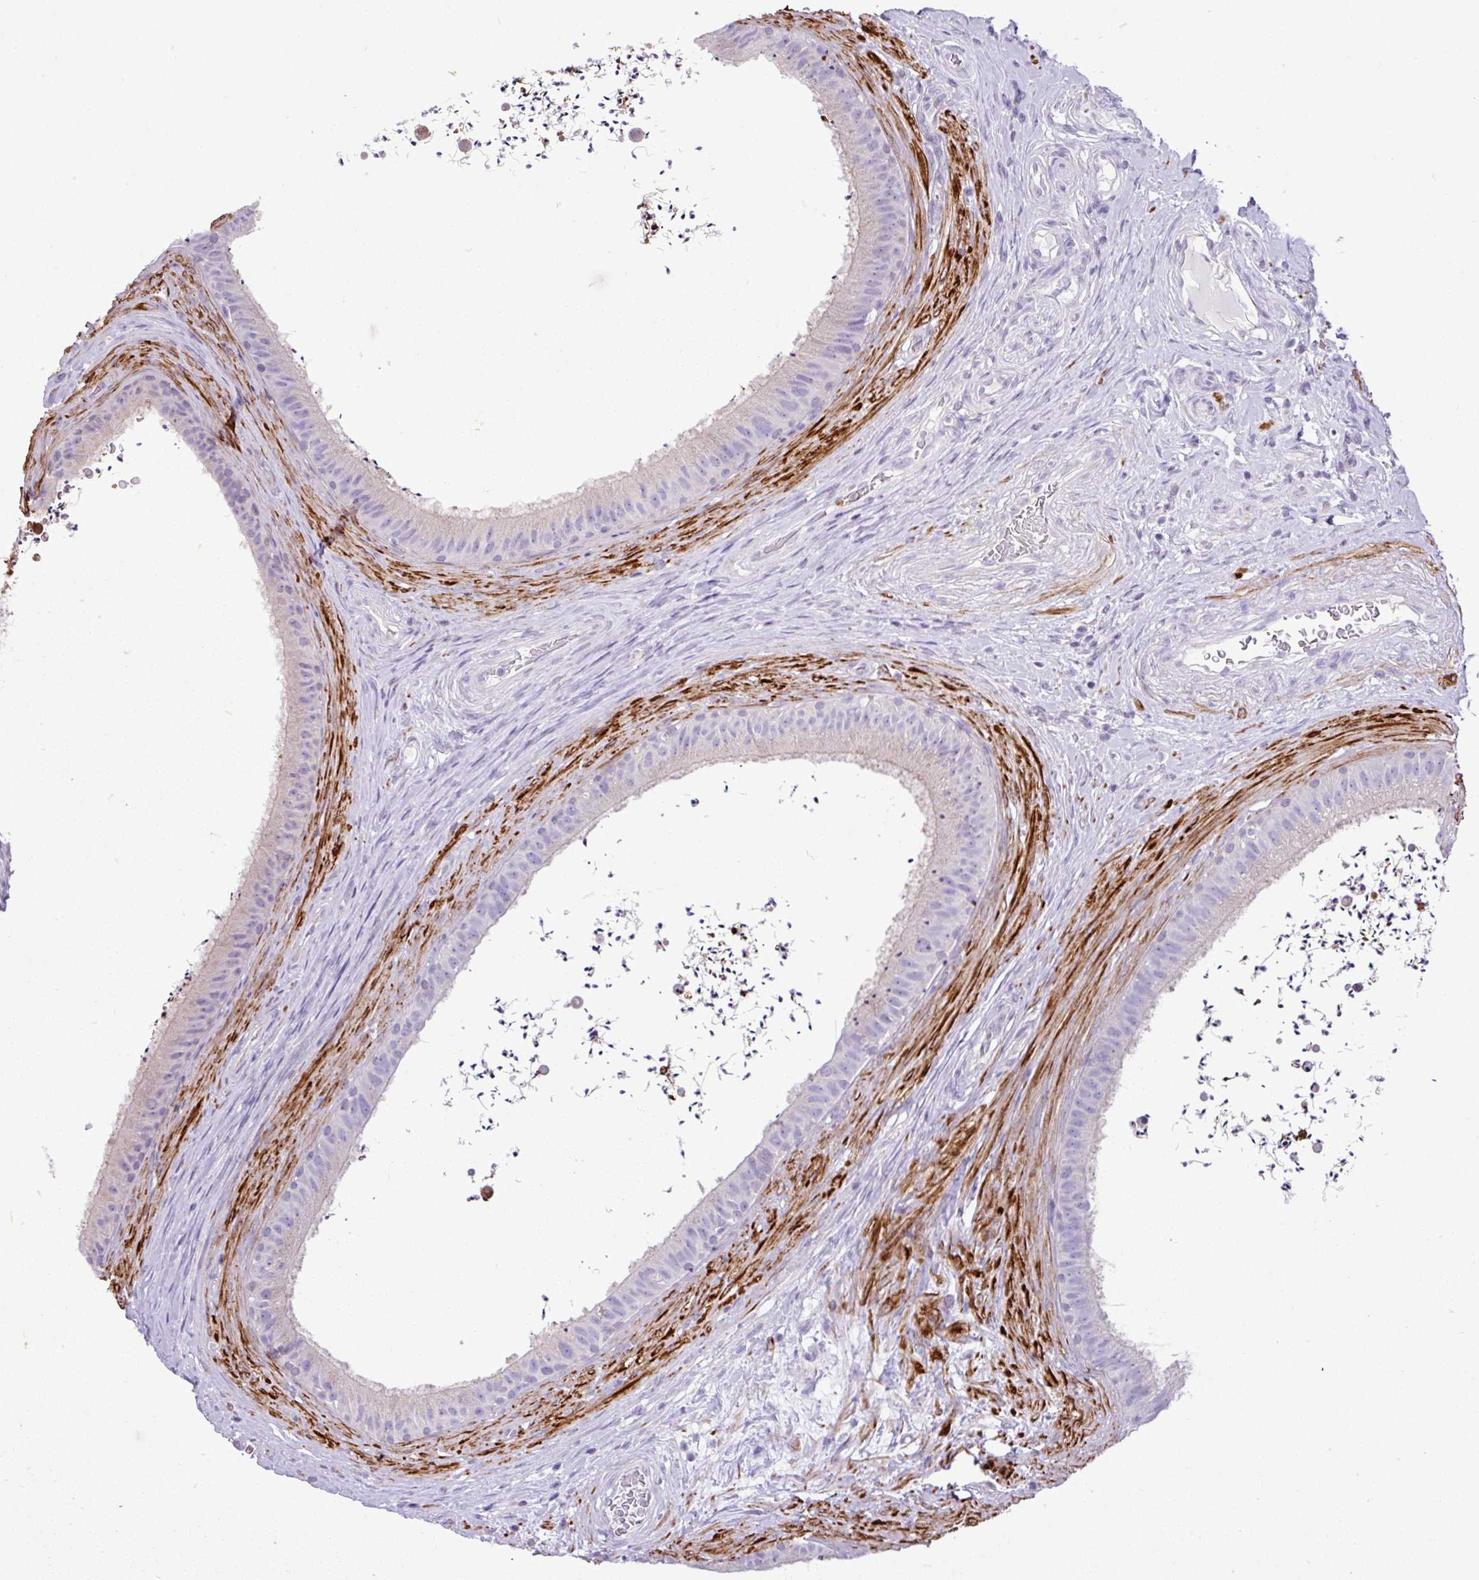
{"staining": {"intensity": "negative", "quantity": "none", "location": "none"}, "tissue": "epididymis", "cell_type": "Glandular cells", "image_type": "normal", "snomed": [{"axis": "morphology", "description": "Normal tissue, NOS"}, {"axis": "topography", "description": "Testis"}, {"axis": "topography", "description": "Epididymis"}], "caption": "There is no significant staining in glandular cells of epididymis. (DAB (3,3'-diaminobenzidine) immunohistochemistry (IHC) with hematoxylin counter stain).", "gene": "ZSCAN5A", "patient": {"sex": "male", "age": 41}}